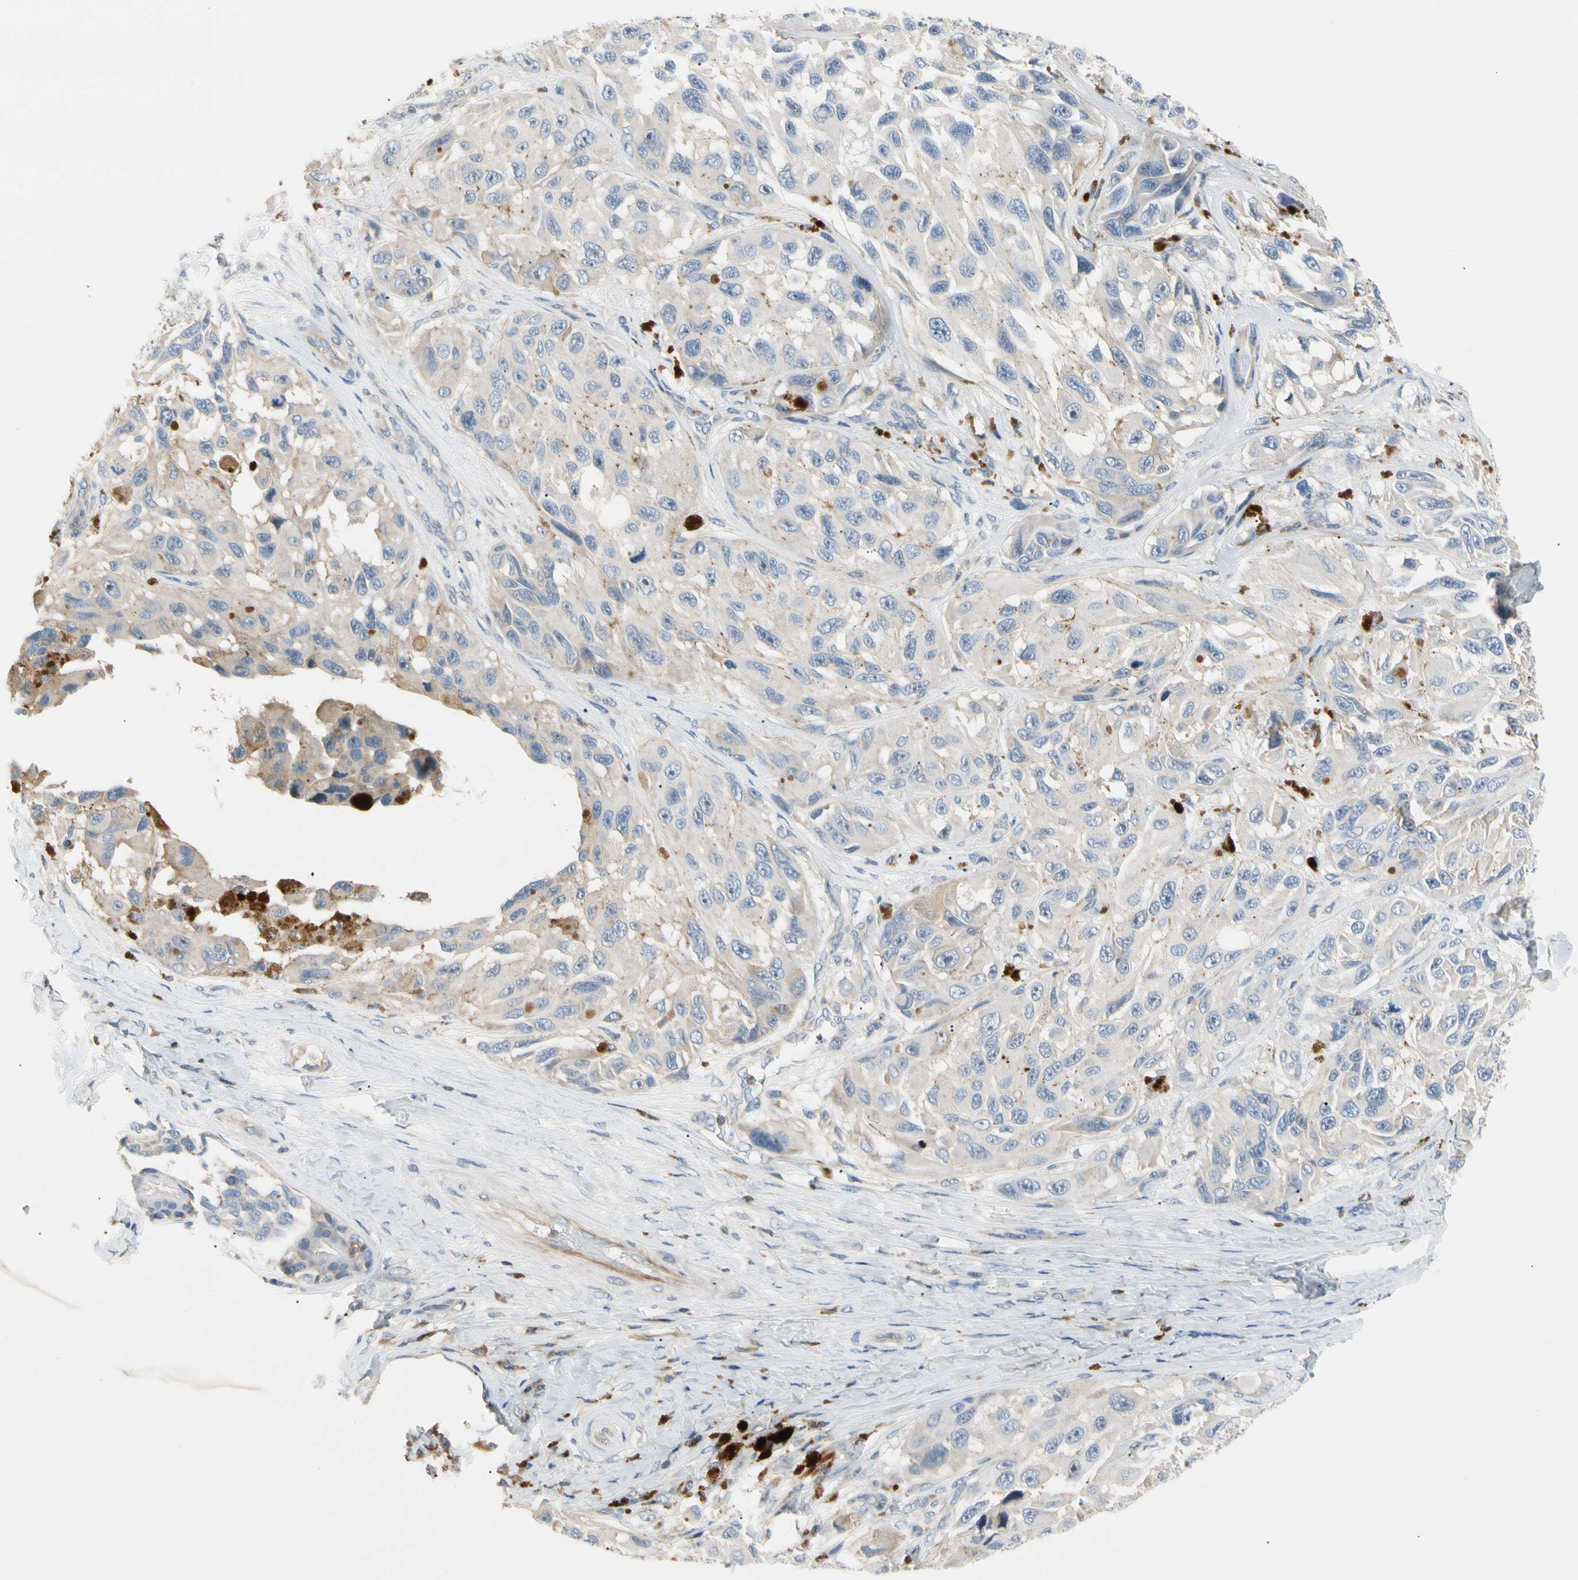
{"staining": {"intensity": "weak", "quantity": ">75%", "location": "cytoplasmic/membranous"}, "tissue": "melanoma", "cell_type": "Tumor cells", "image_type": "cancer", "snomed": [{"axis": "morphology", "description": "Malignant melanoma, NOS"}, {"axis": "topography", "description": "Skin"}], "caption": "Brown immunohistochemical staining in human malignant melanoma displays weak cytoplasmic/membranous positivity in about >75% of tumor cells. The protein of interest is shown in brown color, while the nuclei are stained blue.", "gene": "TNFRSF18", "patient": {"sex": "female", "age": 73}}